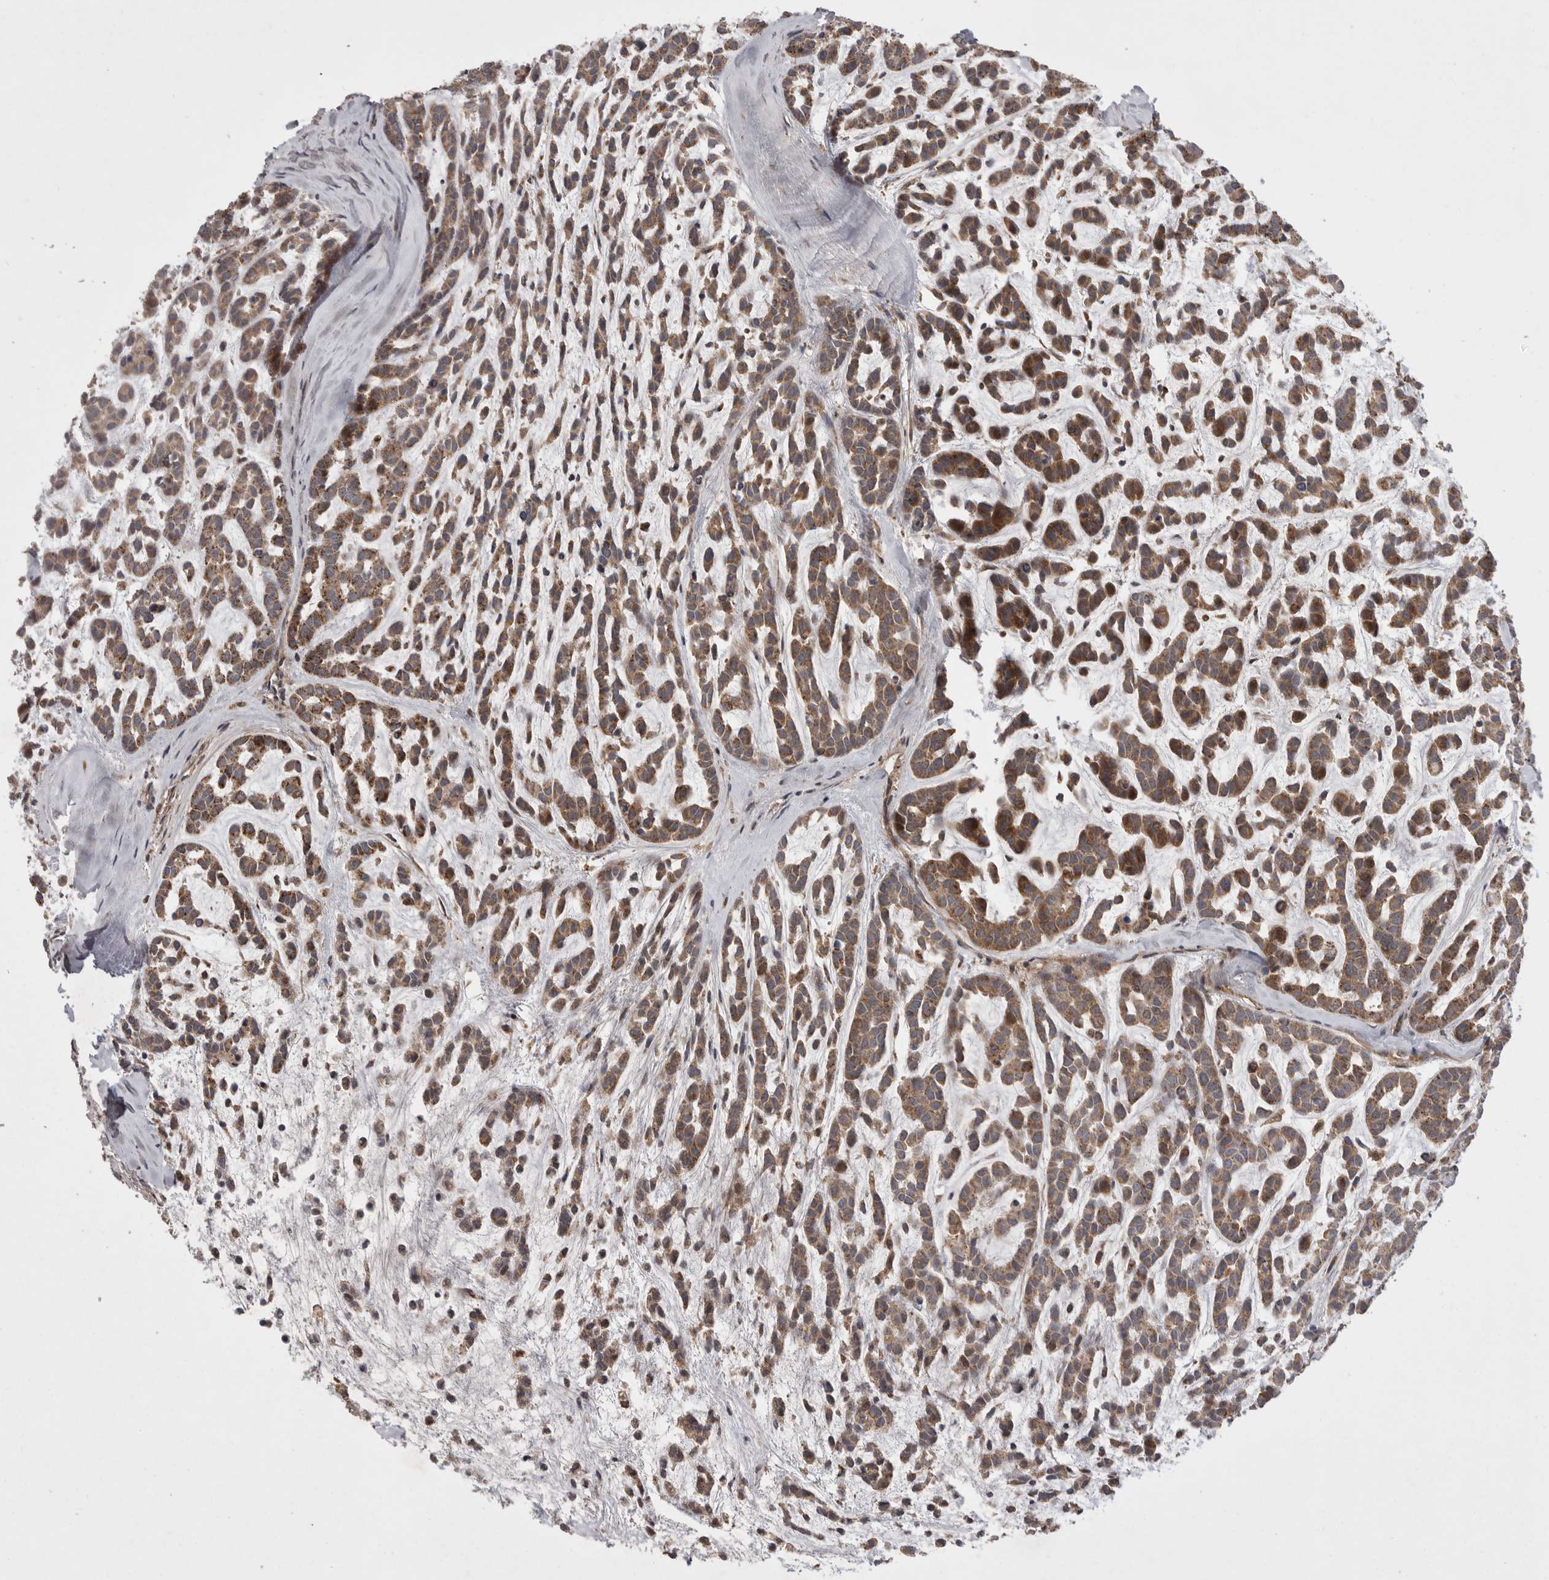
{"staining": {"intensity": "moderate", "quantity": ">75%", "location": "cytoplasmic/membranous"}, "tissue": "head and neck cancer", "cell_type": "Tumor cells", "image_type": "cancer", "snomed": [{"axis": "morphology", "description": "Adenocarcinoma, NOS"}, {"axis": "morphology", "description": "Adenoma, NOS"}, {"axis": "topography", "description": "Head-Neck"}], "caption": "Brown immunohistochemical staining in human adenocarcinoma (head and neck) exhibits moderate cytoplasmic/membranous staining in approximately >75% of tumor cells.", "gene": "KYAT3", "patient": {"sex": "female", "age": 55}}